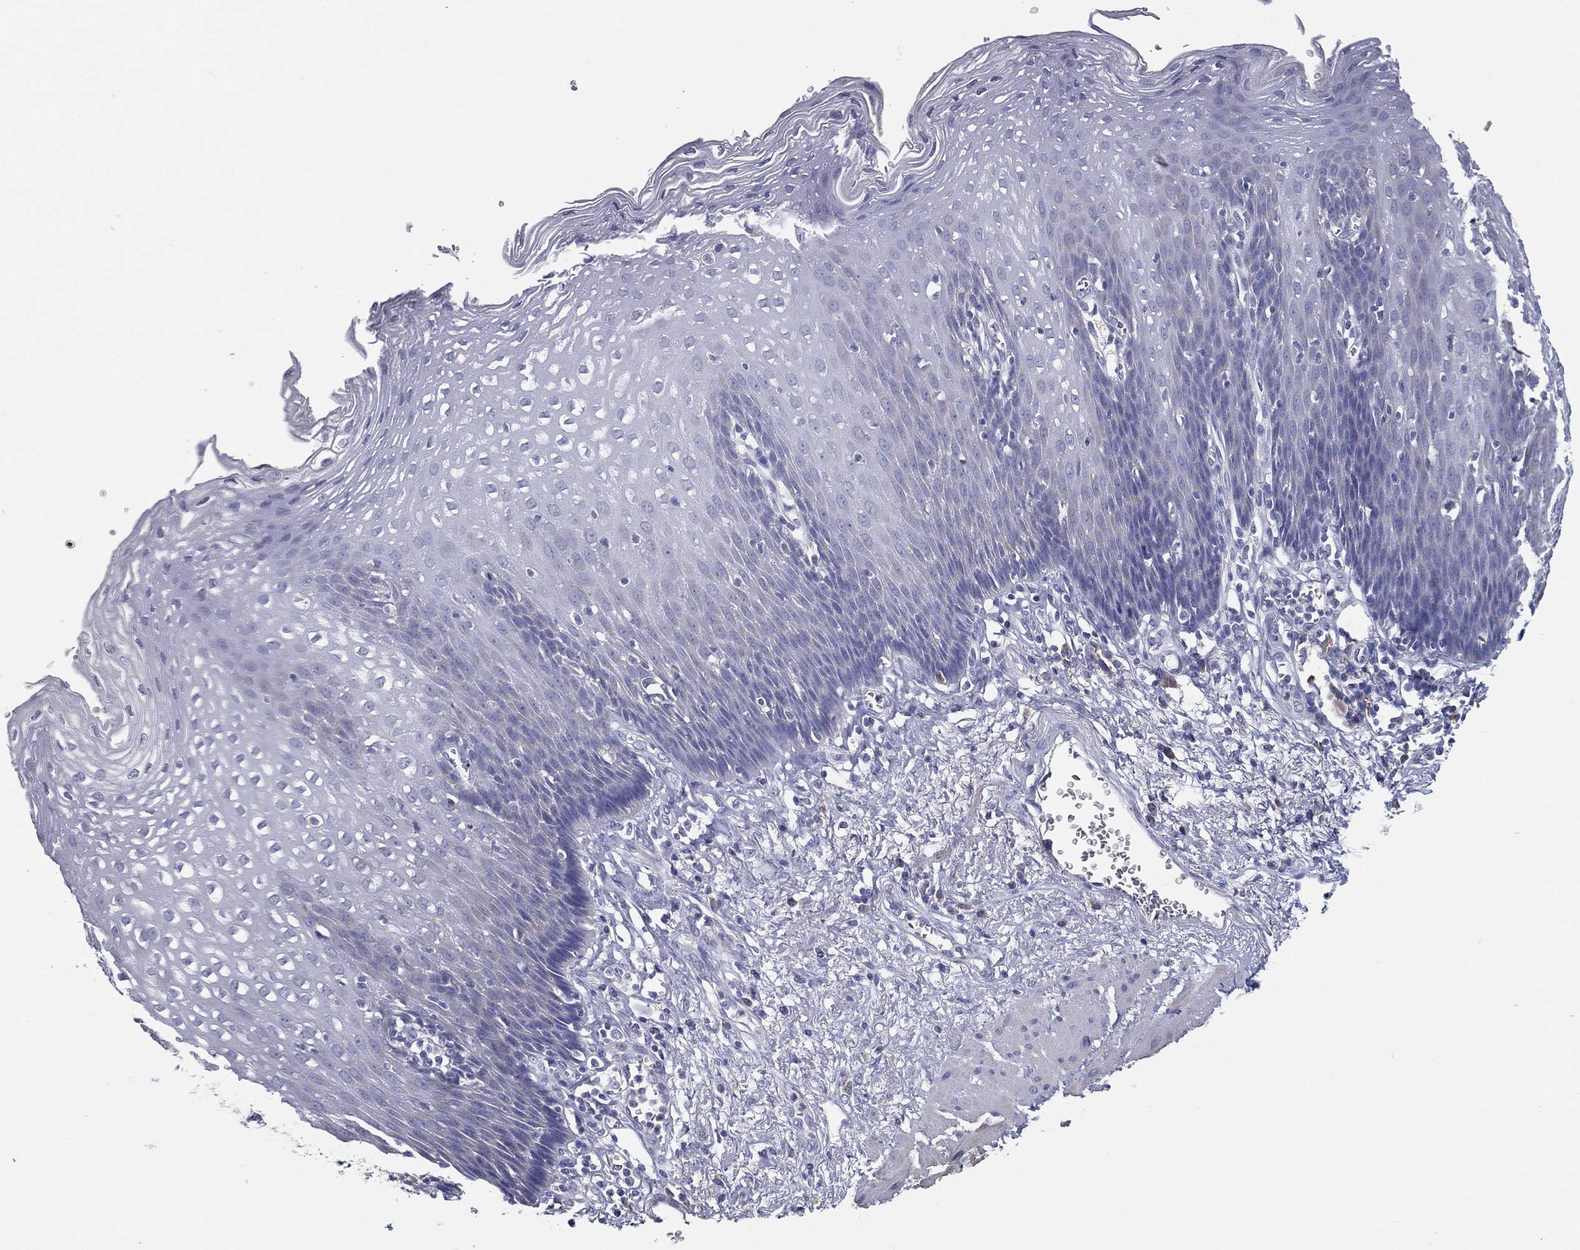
{"staining": {"intensity": "negative", "quantity": "none", "location": "none"}, "tissue": "esophagus", "cell_type": "Squamous epithelial cells", "image_type": "normal", "snomed": [{"axis": "morphology", "description": "Normal tissue, NOS"}, {"axis": "topography", "description": "Esophagus"}], "caption": "High power microscopy image of an immunohistochemistry photomicrograph of benign esophagus, revealing no significant positivity in squamous epithelial cells.", "gene": "PCSK1", "patient": {"sex": "male", "age": 57}}